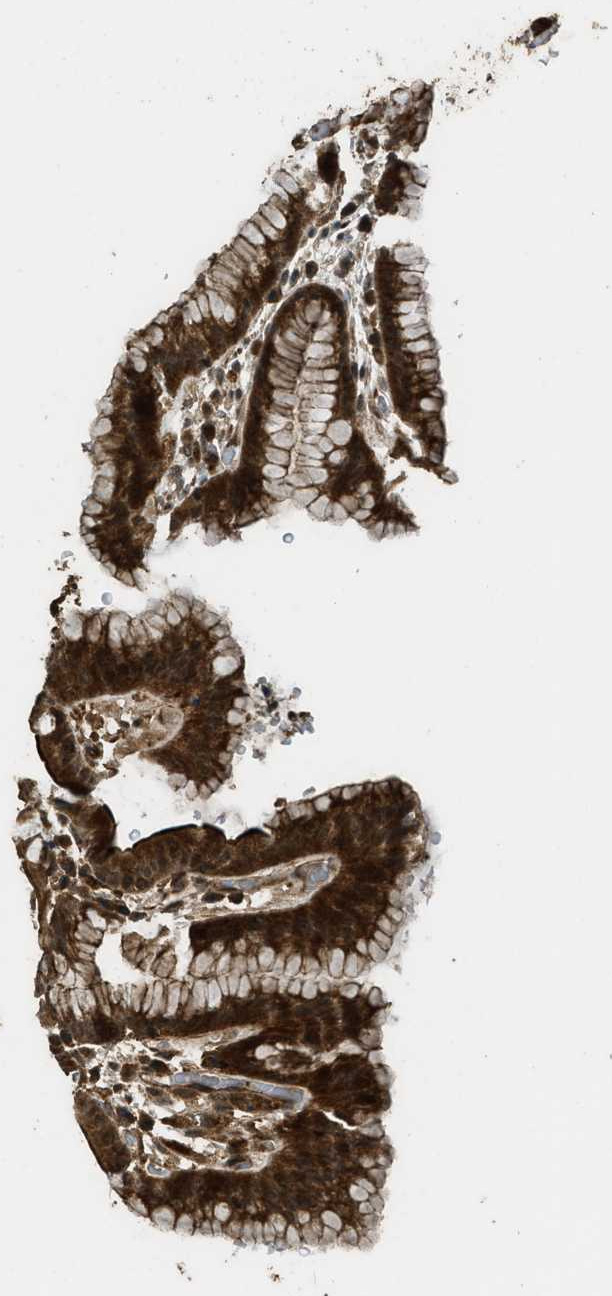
{"staining": {"intensity": "strong", "quantity": ">75%", "location": "cytoplasmic/membranous,nuclear"}, "tissue": "stomach", "cell_type": "Glandular cells", "image_type": "normal", "snomed": [{"axis": "morphology", "description": "Normal tissue, NOS"}, {"axis": "topography", "description": "Stomach, lower"}], "caption": "Immunohistochemical staining of benign human stomach displays strong cytoplasmic/membranous,nuclear protein positivity in about >75% of glandular cells. Nuclei are stained in blue.", "gene": "PPP6R3", "patient": {"sex": "male", "age": 52}}